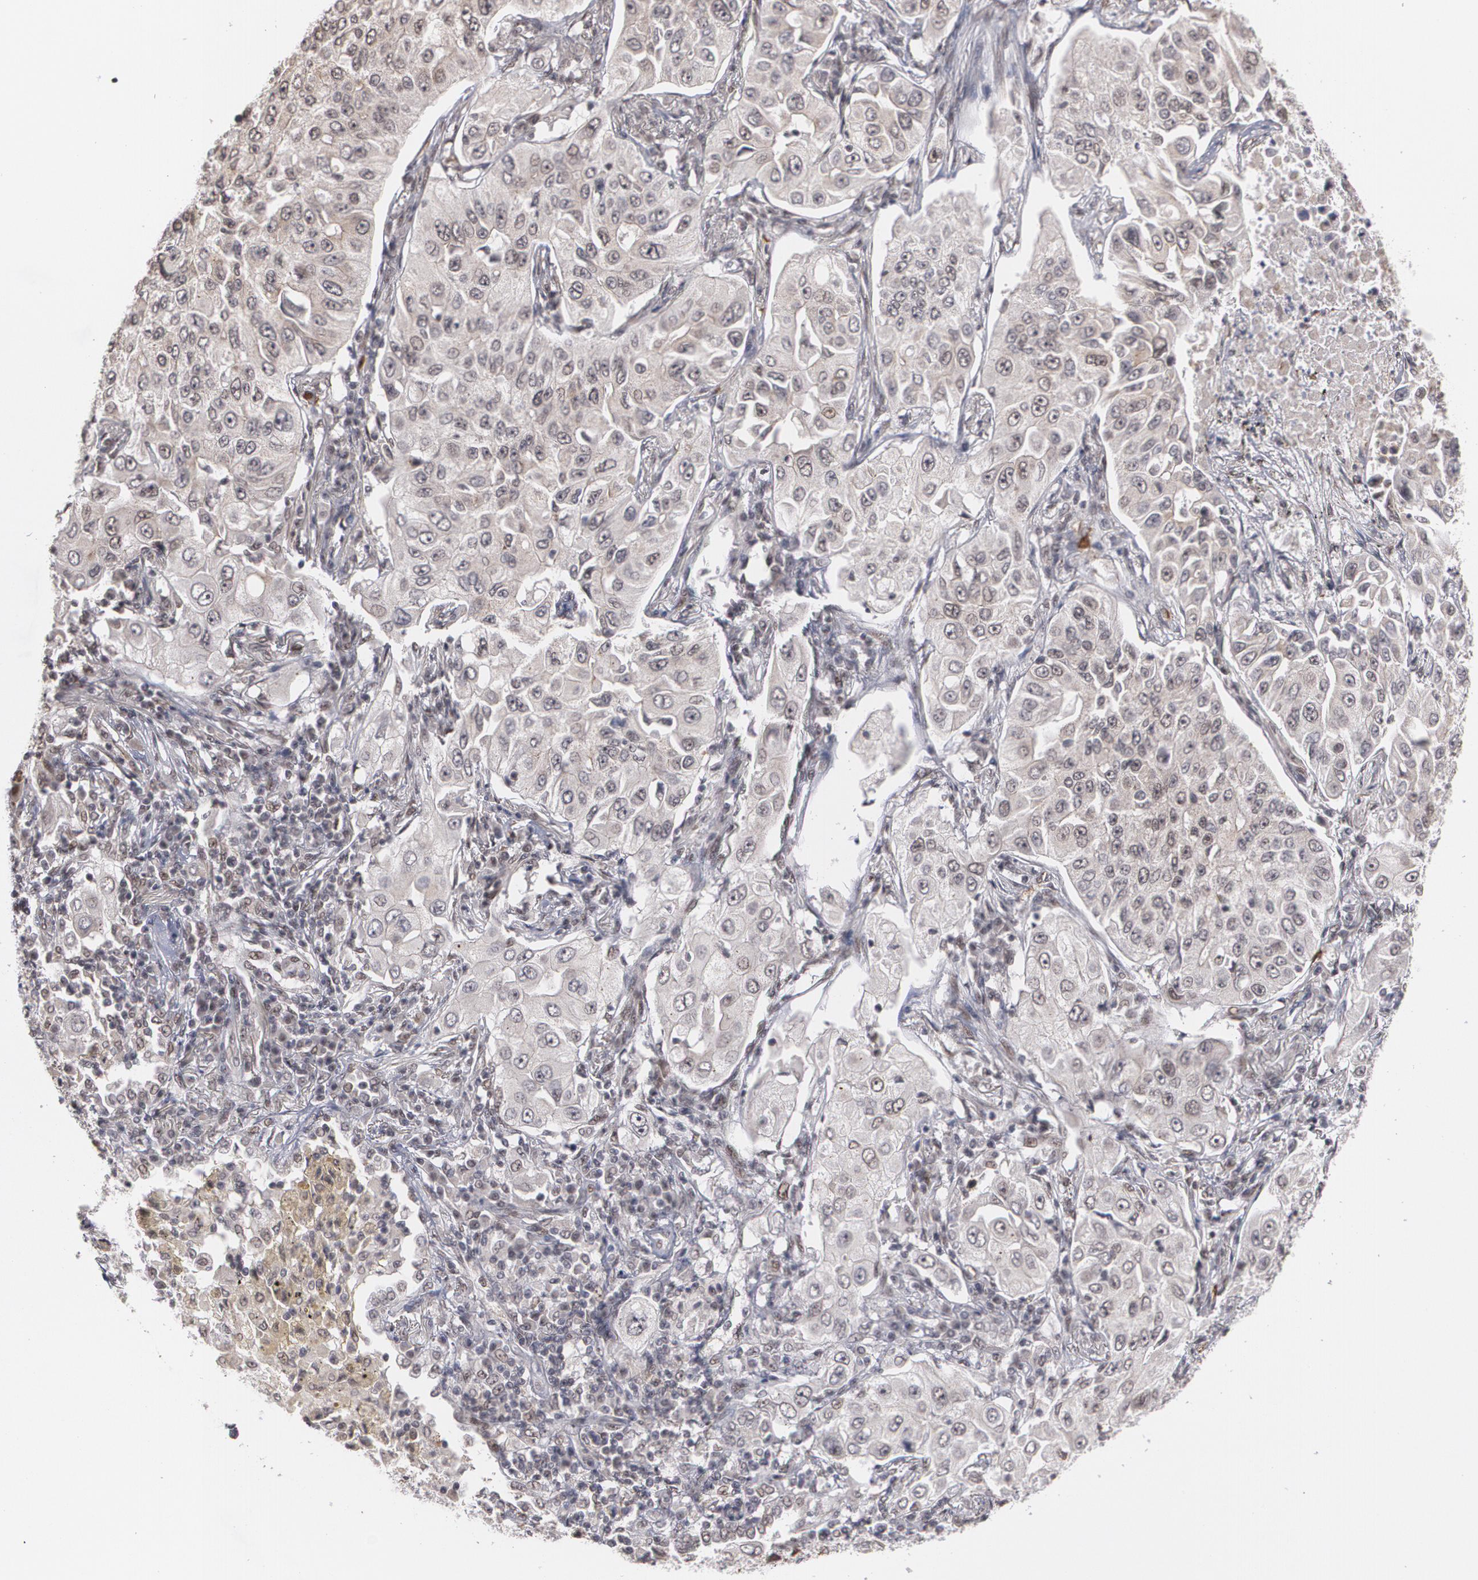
{"staining": {"intensity": "weak", "quantity": "25%-75%", "location": "cytoplasmic/membranous,nuclear"}, "tissue": "lung cancer", "cell_type": "Tumor cells", "image_type": "cancer", "snomed": [{"axis": "morphology", "description": "Adenocarcinoma, NOS"}, {"axis": "topography", "description": "Lung"}], "caption": "Human adenocarcinoma (lung) stained with a protein marker displays weak staining in tumor cells.", "gene": "ZNF75A", "patient": {"sex": "male", "age": 84}}